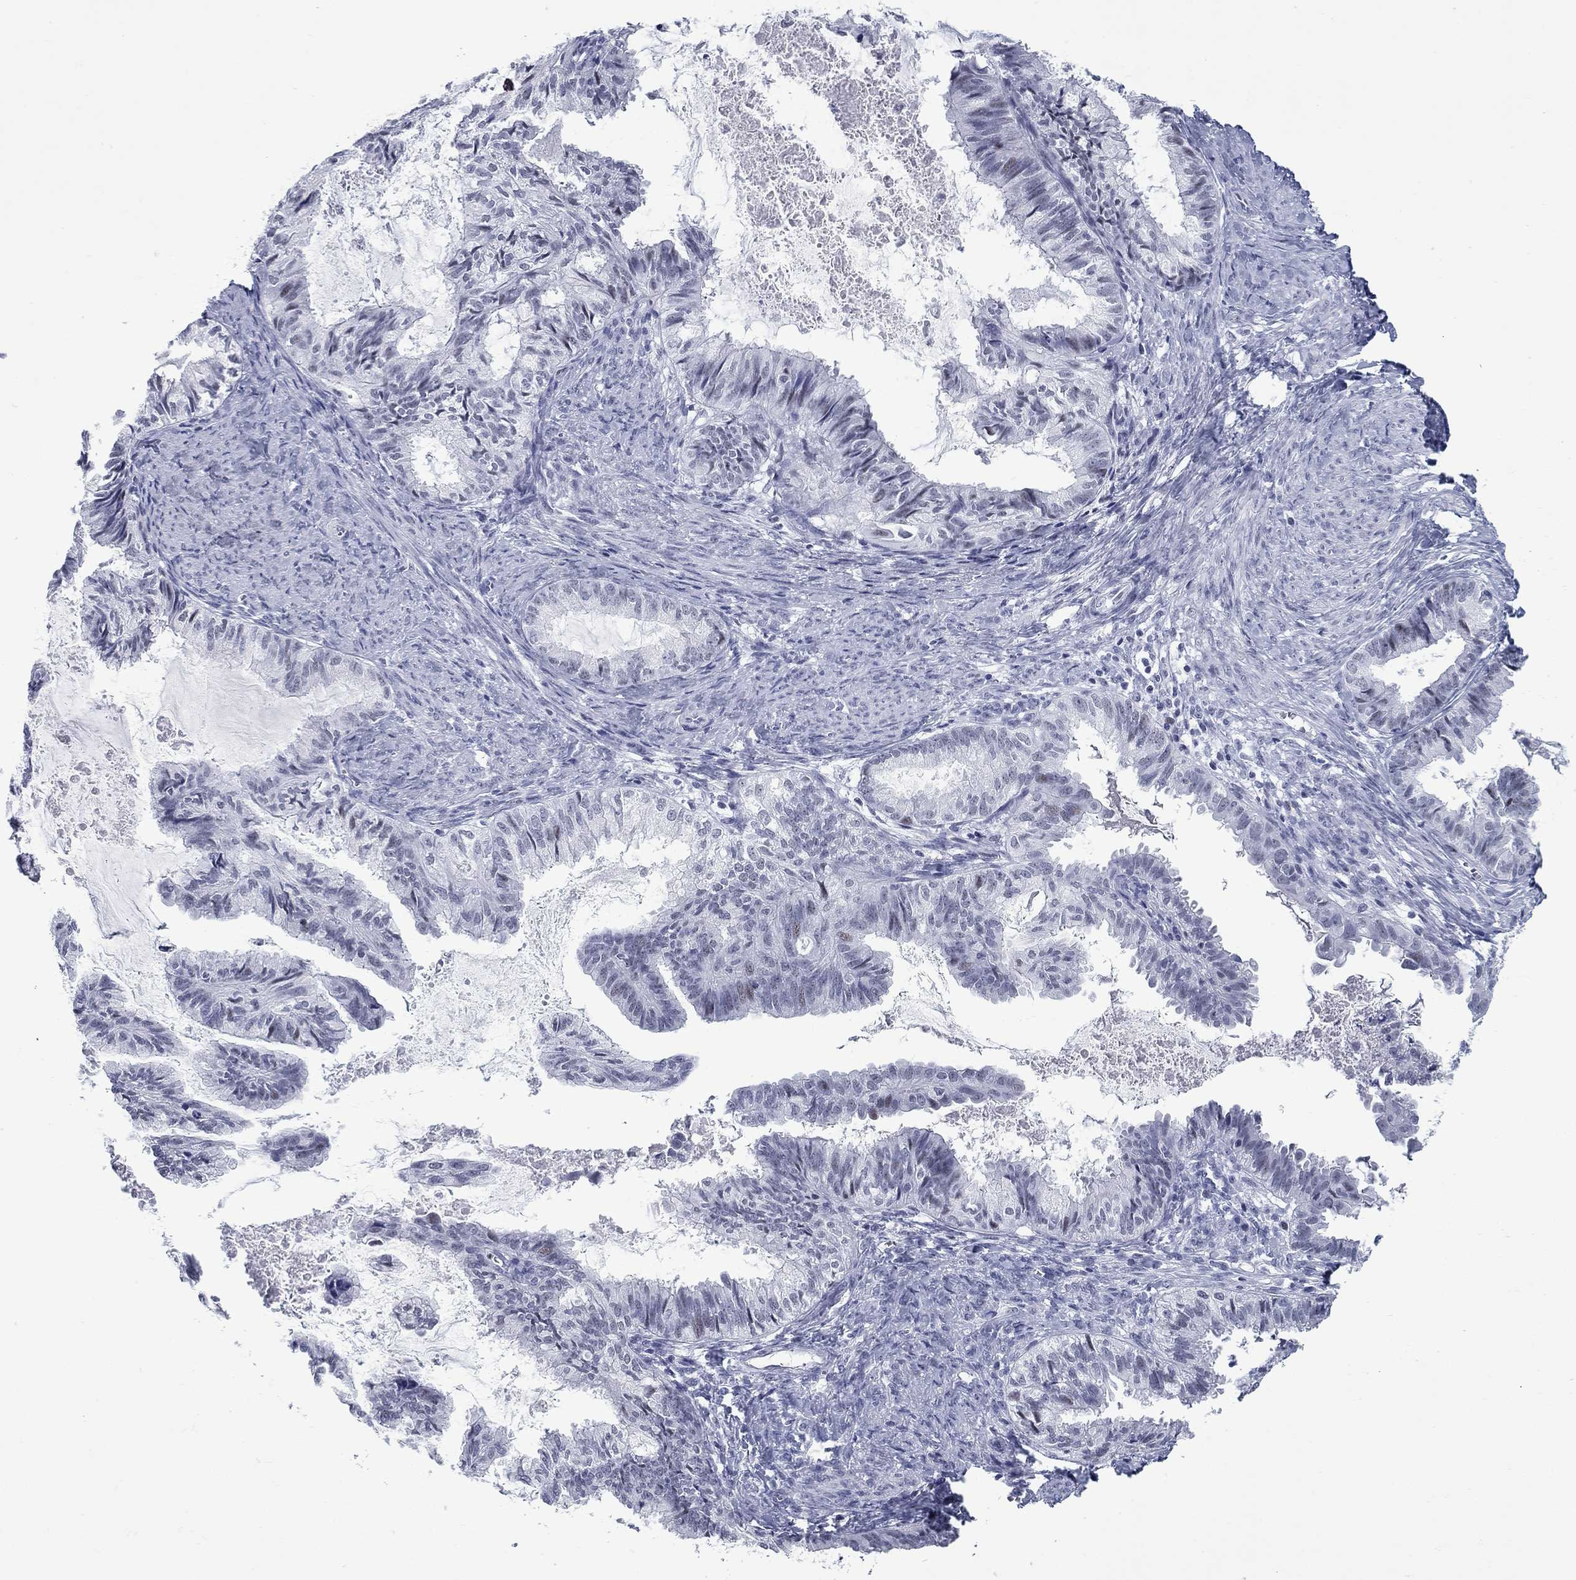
{"staining": {"intensity": "negative", "quantity": "none", "location": "none"}, "tissue": "endometrial cancer", "cell_type": "Tumor cells", "image_type": "cancer", "snomed": [{"axis": "morphology", "description": "Adenocarcinoma, NOS"}, {"axis": "topography", "description": "Endometrium"}], "caption": "This histopathology image is of endometrial cancer (adenocarcinoma) stained with immunohistochemistry (IHC) to label a protein in brown with the nuclei are counter-stained blue. There is no positivity in tumor cells.", "gene": "ASF1B", "patient": {"sex": "female", "age": 86}}